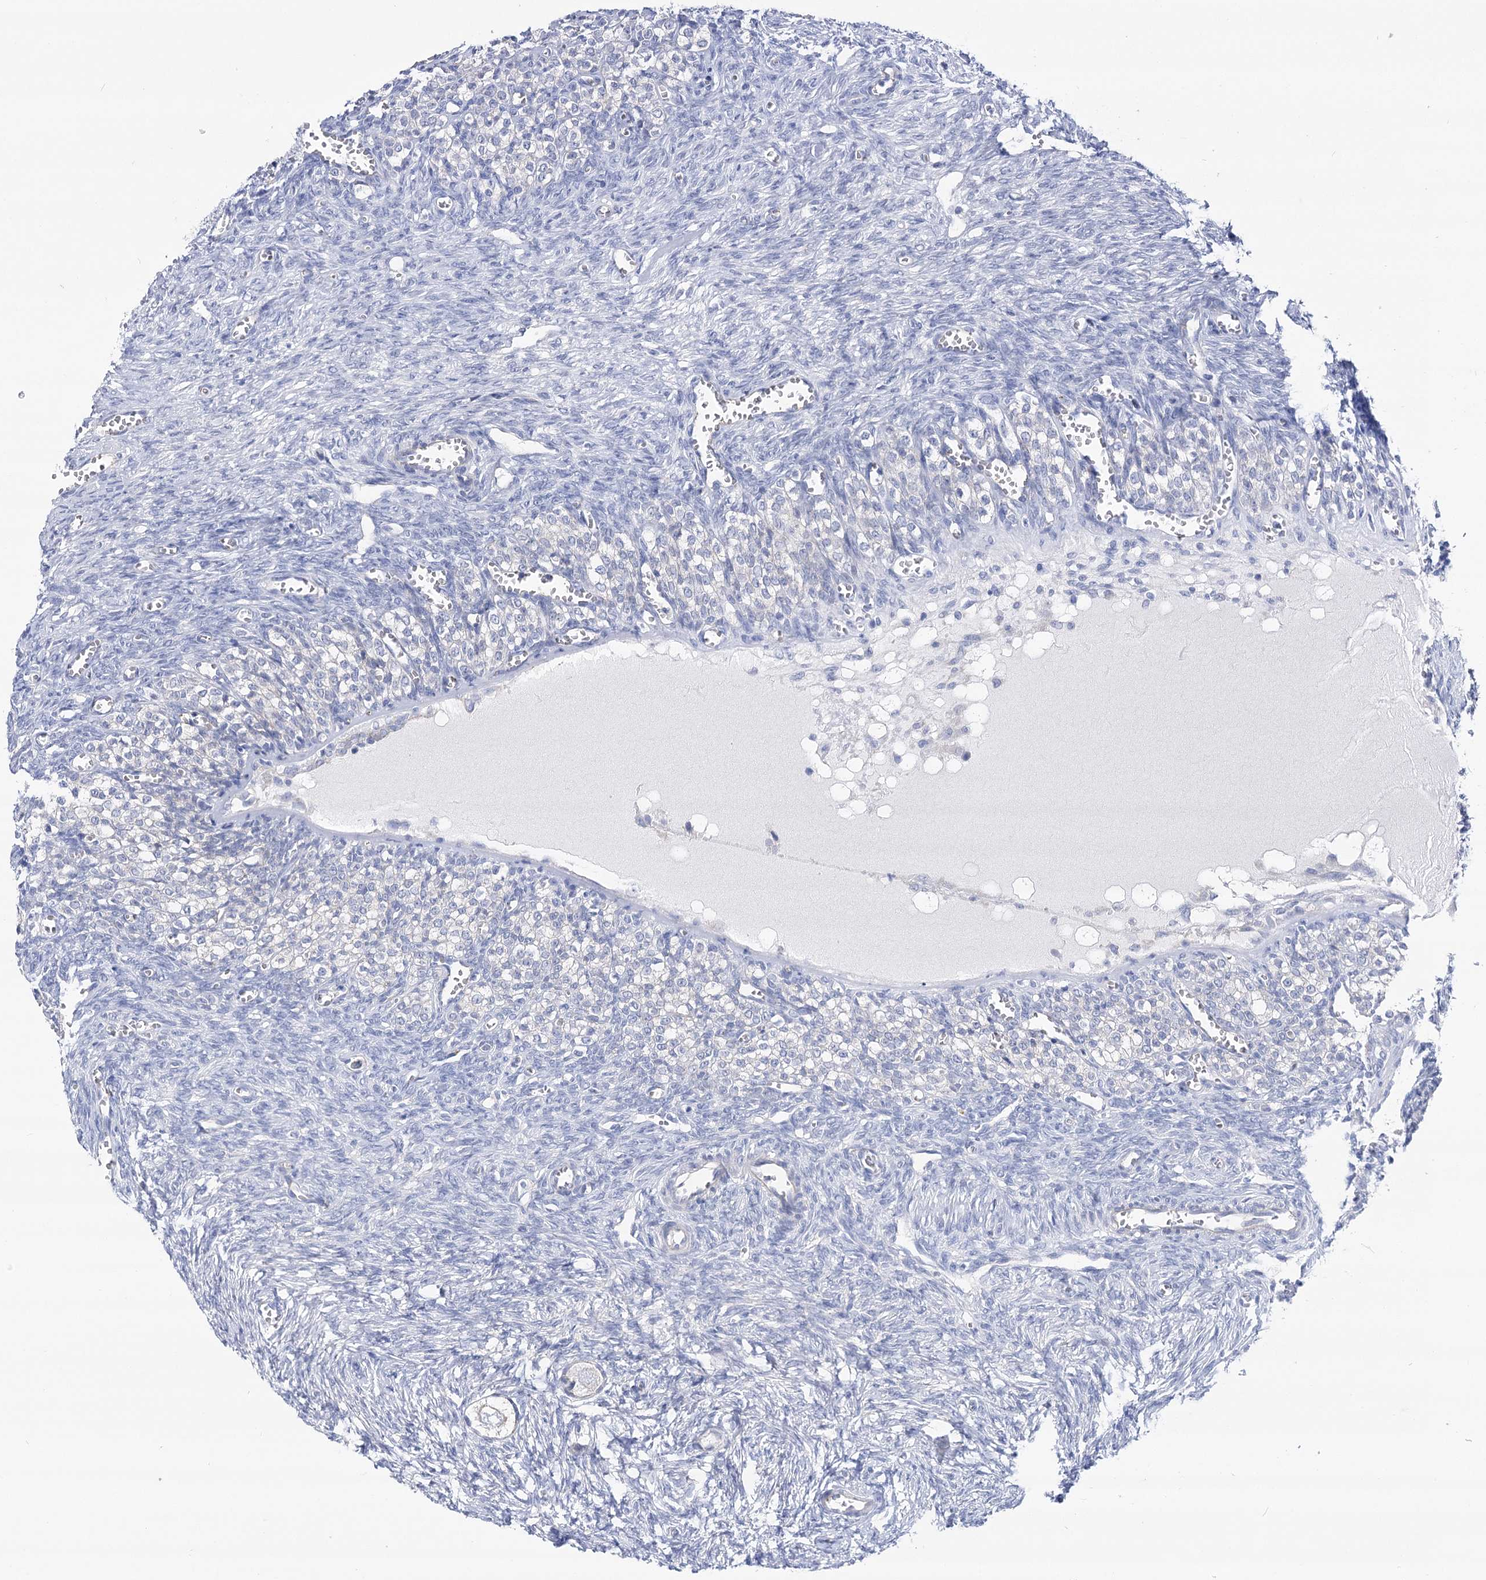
{"staining": {"intensity": "negative", "quantity": "none", "location": "none"}, "tissue": "ovary", "cell_type": "Follicle cells", "image_type": "normal", "snomed": [{"axis": "morphology", "description": "Normal tissue, NOS"}, {"axis": "topography", "description": "Ovary"}], "caption": "The histopathology image reveals no significant positivity in follicle cells of ovary. The staining was performed using DAB to visualize the protein expression in brown, while the nuclei were stained in blue with hematoxylin (Magnification: 20x).", "gene": "NRAP", "patient": {"sex": "female", "age": 27}}